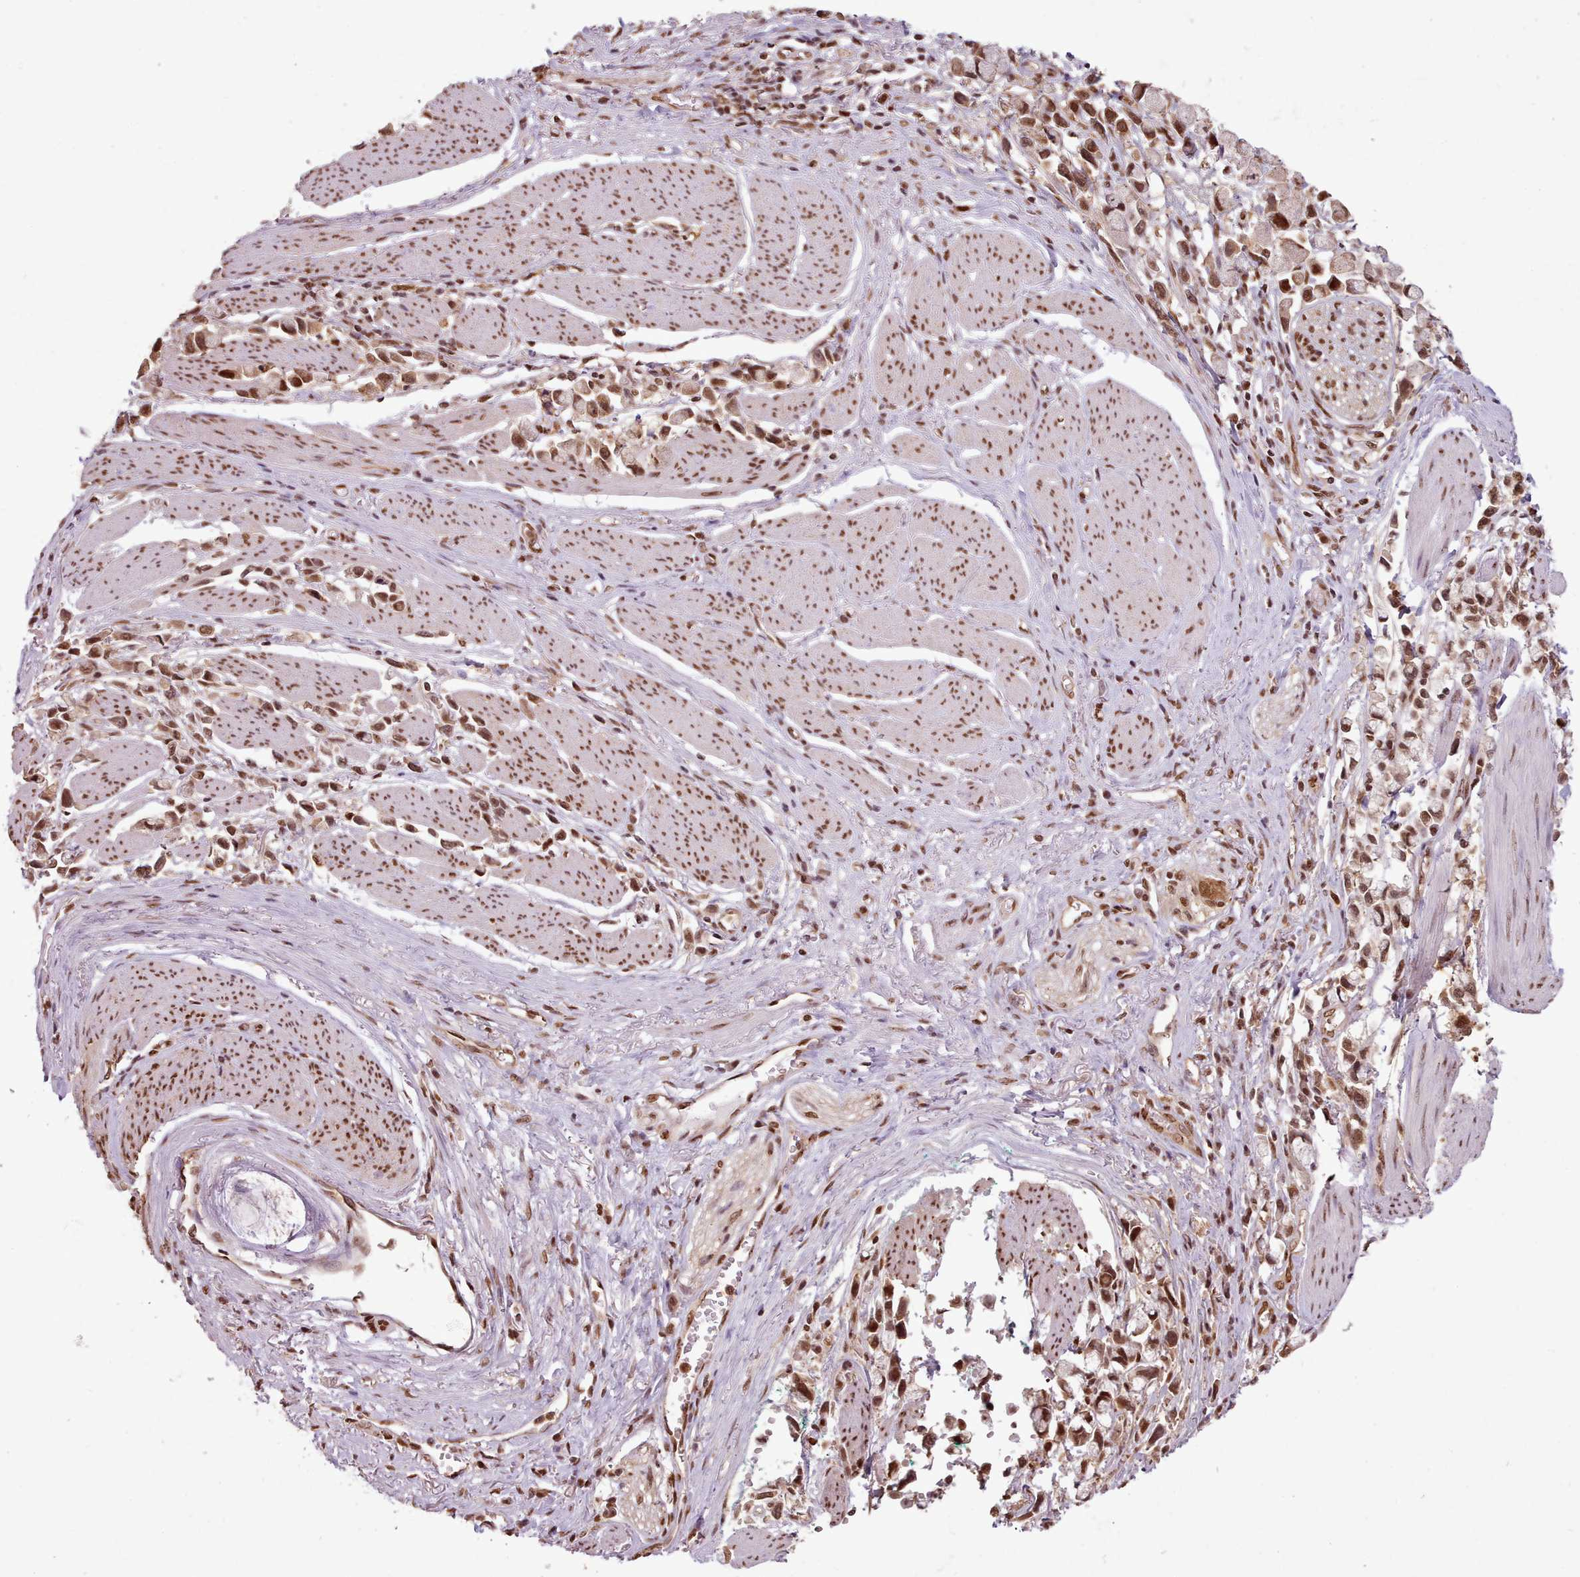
{"staining": {"intensity": "moderate", "quantity": ">75%", "location": "nuclear"}, "tissue": "stomach cancer", "cell_type": "Tumor cells", "image_type": "cancer", "snomed": [{"axis": "morphology", "description": "Adenocarcinoma, NOS"}, {"axis": "topography", "description": "Stomach"}], "caption": "Immunohistochemical staining of adenocarcinoma (stomach) displays moderate nuclear protein expression in approximately >75% of tumor cells.", "gene": "RPS27A", "patient": {"sex": "female", "age": 81}}